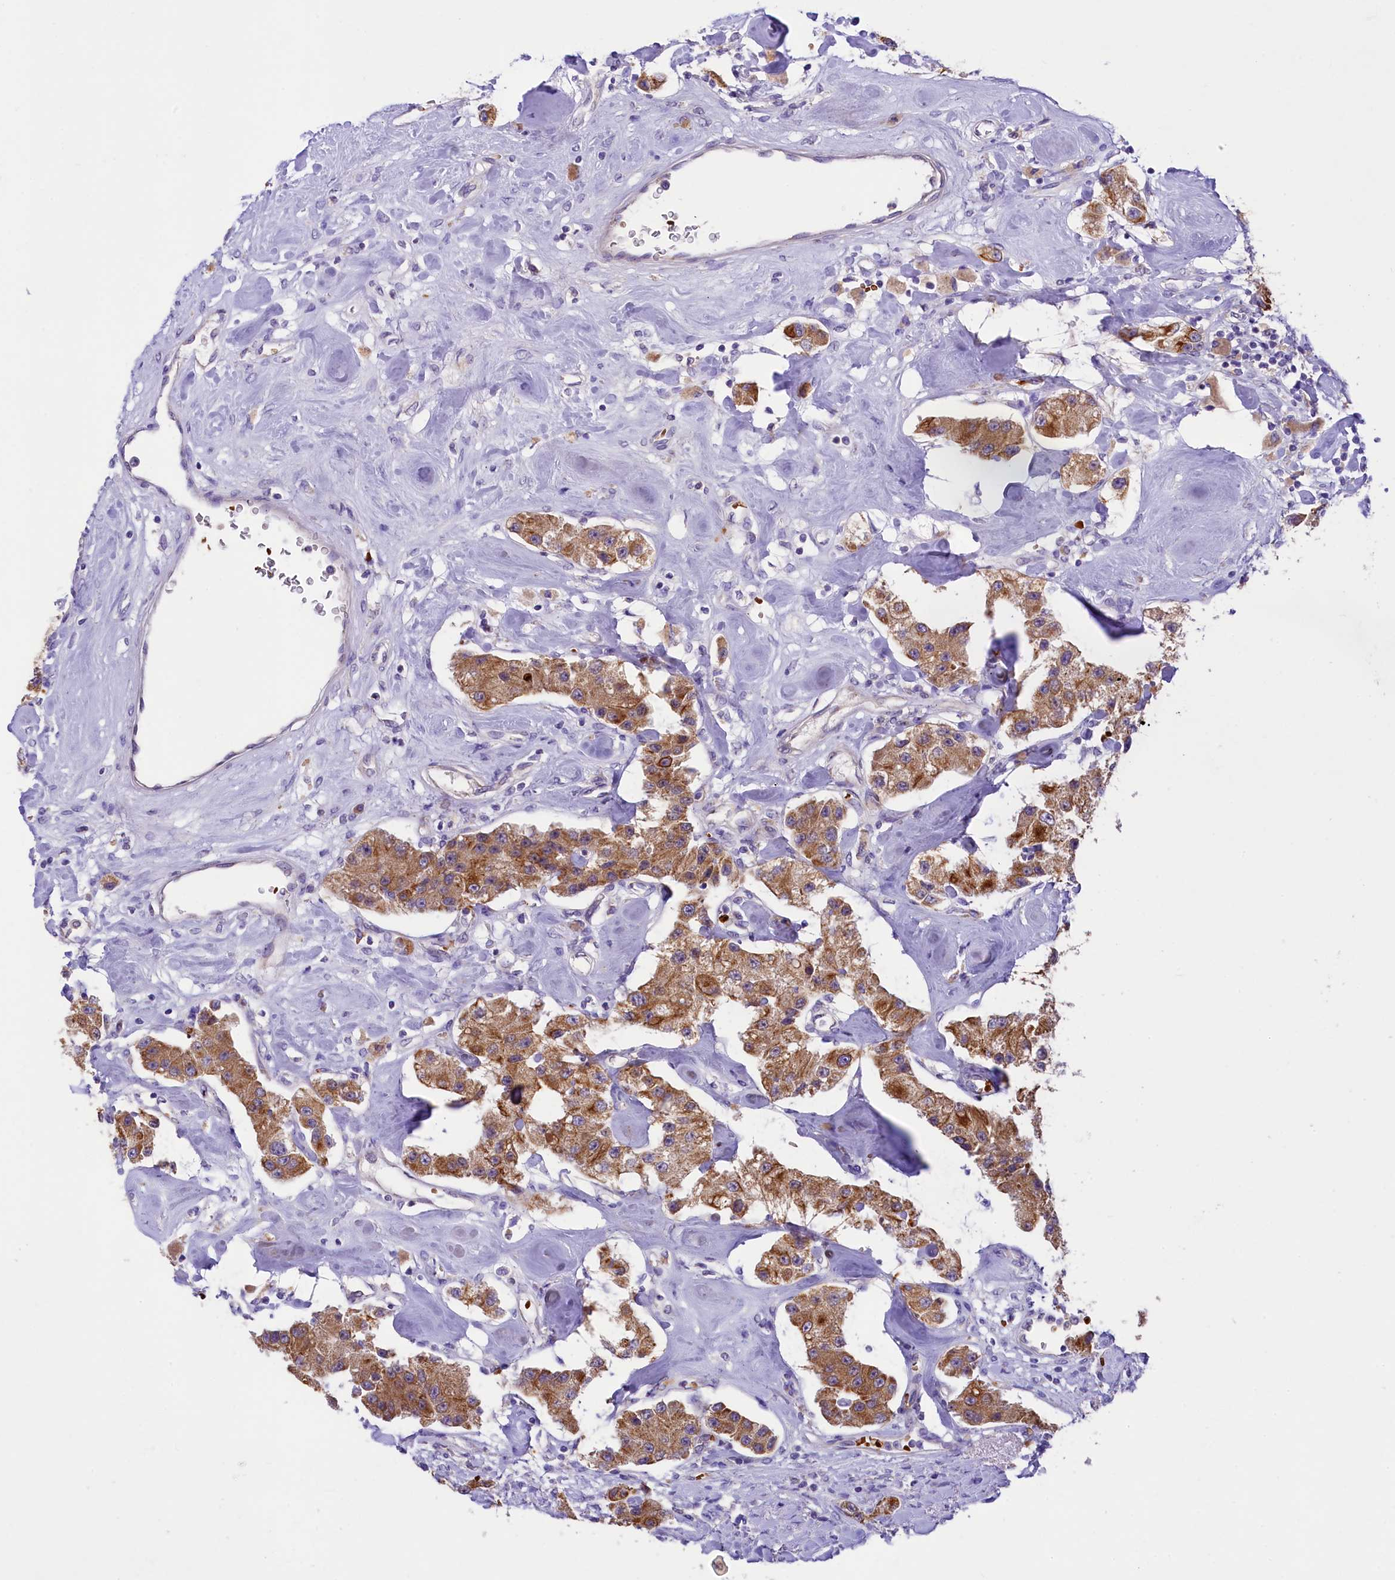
{"staining": {"intensity": "strong", "quantity": ">75%", "location": "cytoplasmic/membranous"}, "tissue": "carcinoid", "cell_type": "Tumor cells", "image_type": "cancer", "snomed": [{"axis": "morphology", "description": "Carcinoid, malignant, NOS"}, {"axis": "topography", "description": "Pancreas"}], "caption": "Carcinoid (malignant) was stained to show a protein in brown. There is high levels of strong cytoplasmic/membranous staining in about >75% of tumor cells. (DAB (3,3'-diaminobenzidine) IHC, brown staining for protein, blue staining for nuclei).", "gene": "LARP4", "patient": {"sex": "male", "age": 41}}